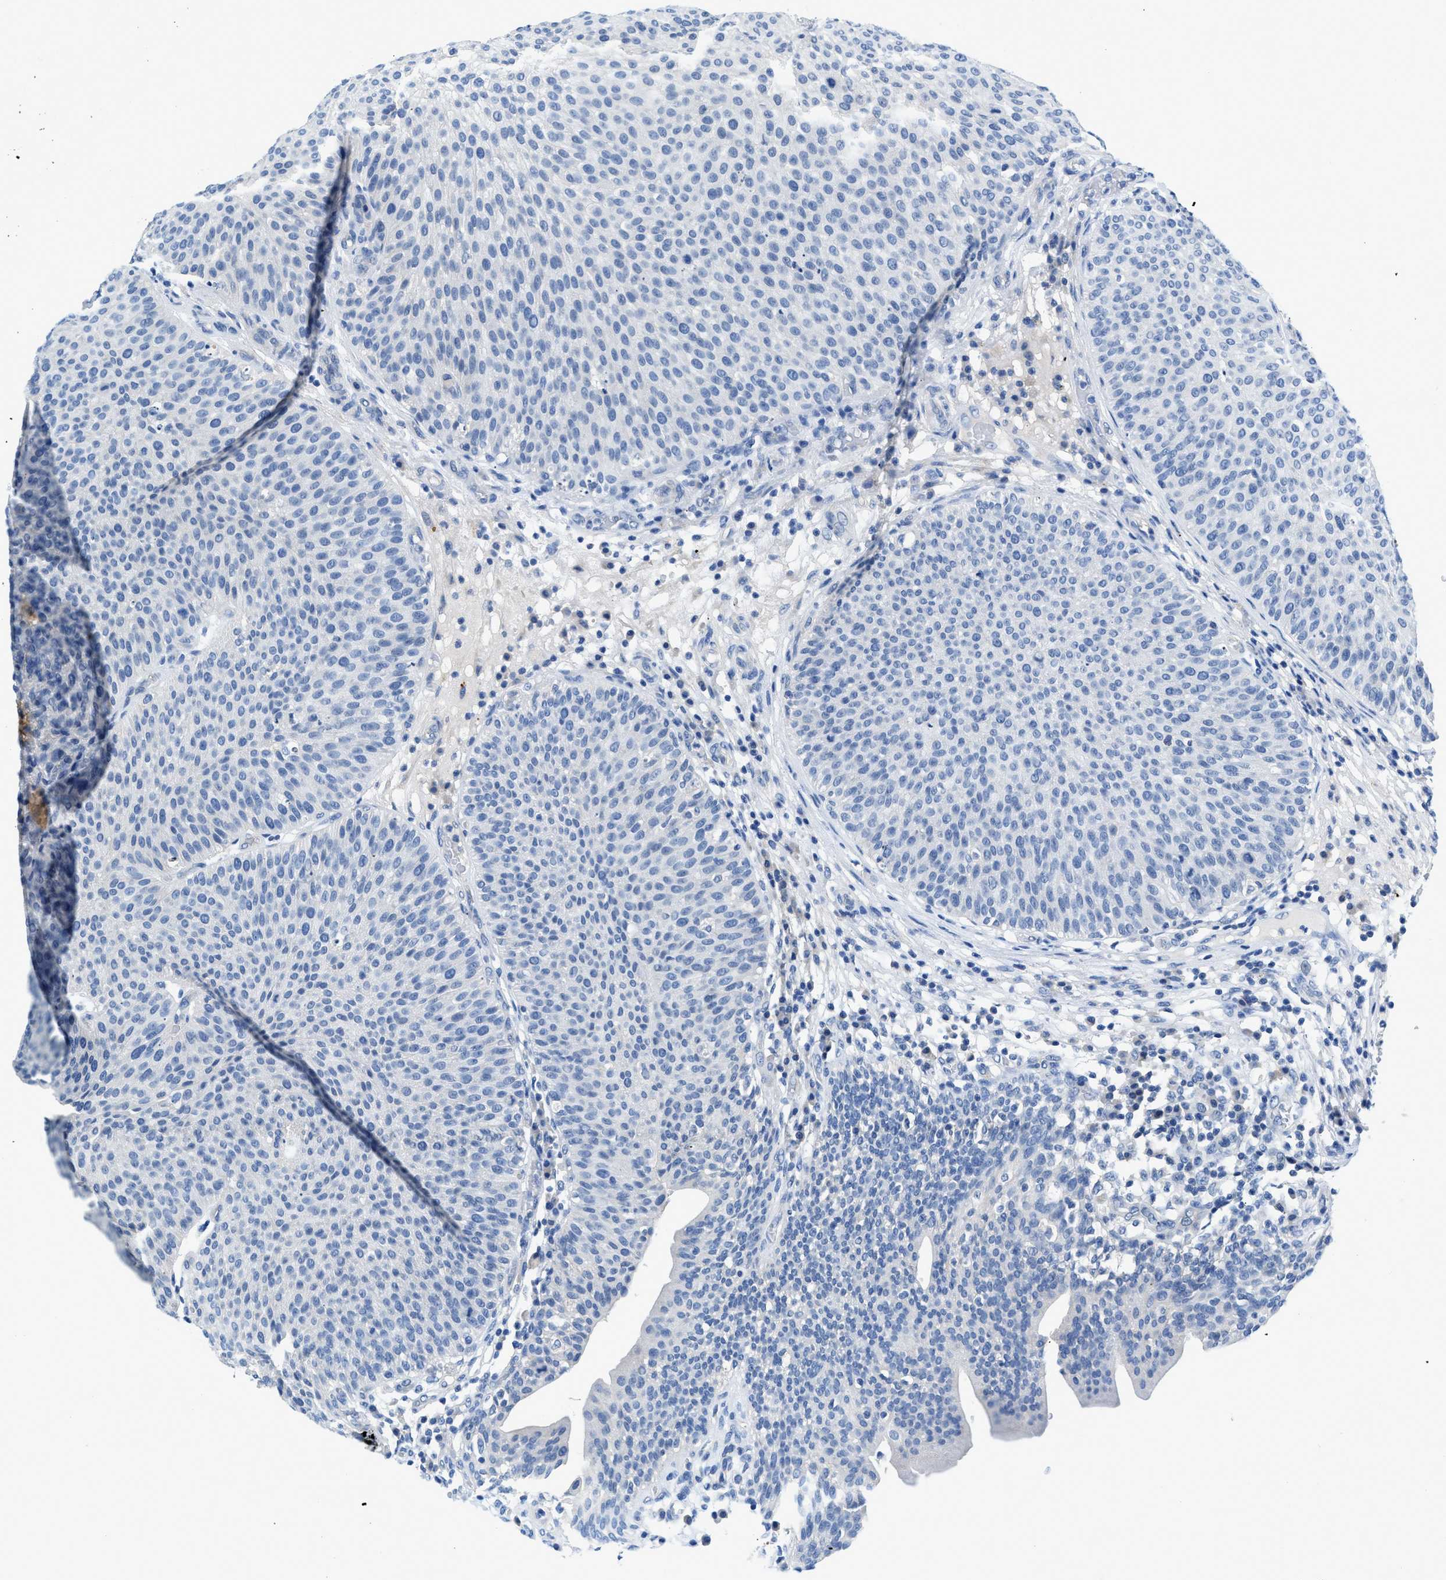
{"staining": {"intensity": "negative", "quantity": "none", "location": "none"}, "tissue": "urothelial cancer", "cell_type": "Tumor cells", "image_type": "cancer", "snomed": [{"axis": "morphology", "description": "Urothelial carcinoma, Low grade"}, {"axis": "topography", "description": "Smooth muscle"}, {"axis": "topography", "description": "Urinary bladder"}], "caption": "An immunohistochemistry histopathology image of urothelial carcinoma (low-grade) is shown. There is no staining in tumor cells of urothelial carcinoma (low-grade).", "gene": "SLC10A6", "patient": {"sex": "male", "age": 60}}